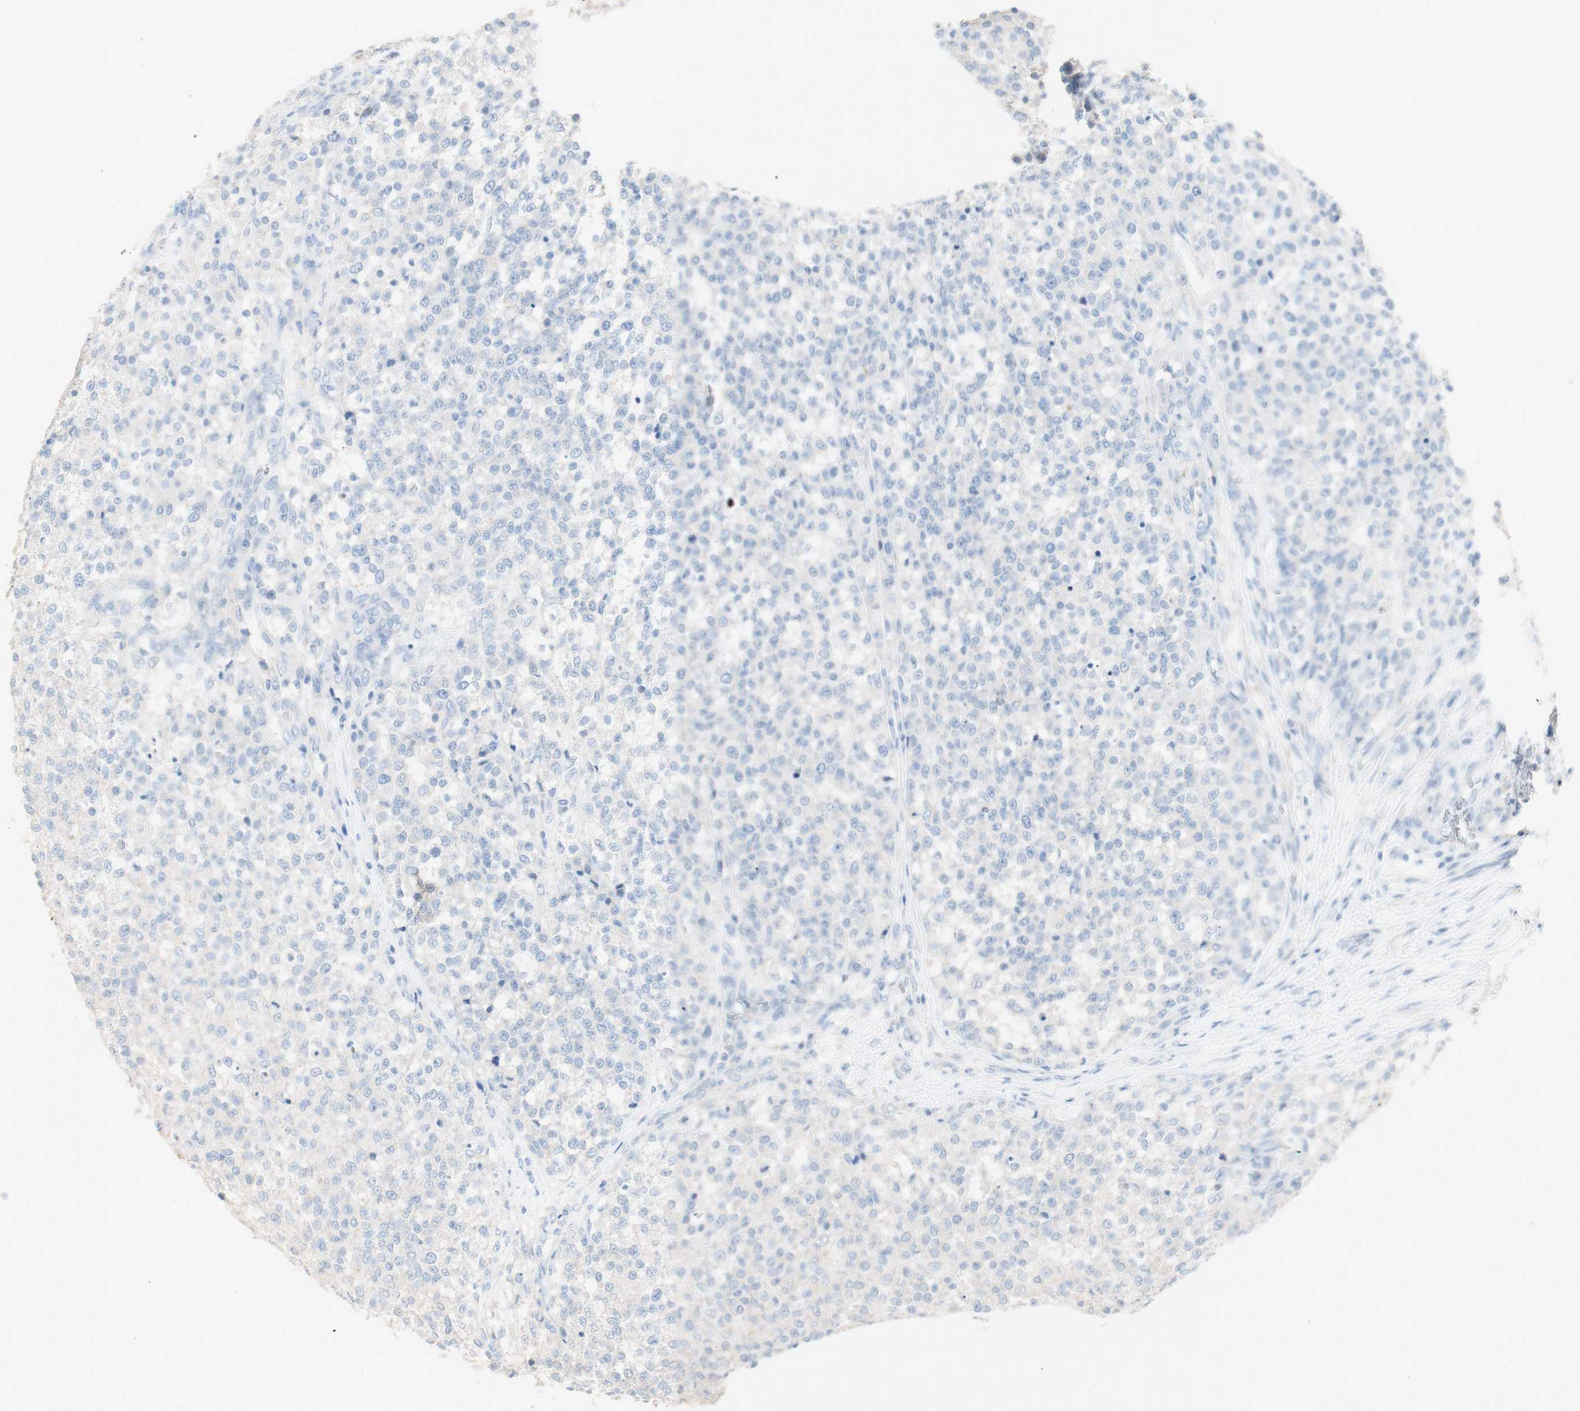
{"staining": {"intensity": "negative", "quantity": "none", "location": "none"}, "tissue": "testis cancer", "cell_type": "Tumor cells", "image_type": "cancer", "snomed": [{"axis": "morphology", "description": "Seminoma, NOS"}, {"axis": "topography", "description": "Testis"}], "caption": "An image of seminoma (testis) stained for a protein exhibits no brown staining in tumor cells. The staining is performed using DAB brown chromogen with nuclei counter-stained in using hematoxylin.", "gene": "ART3", "patient": {"sex": "male", "age": 59}}